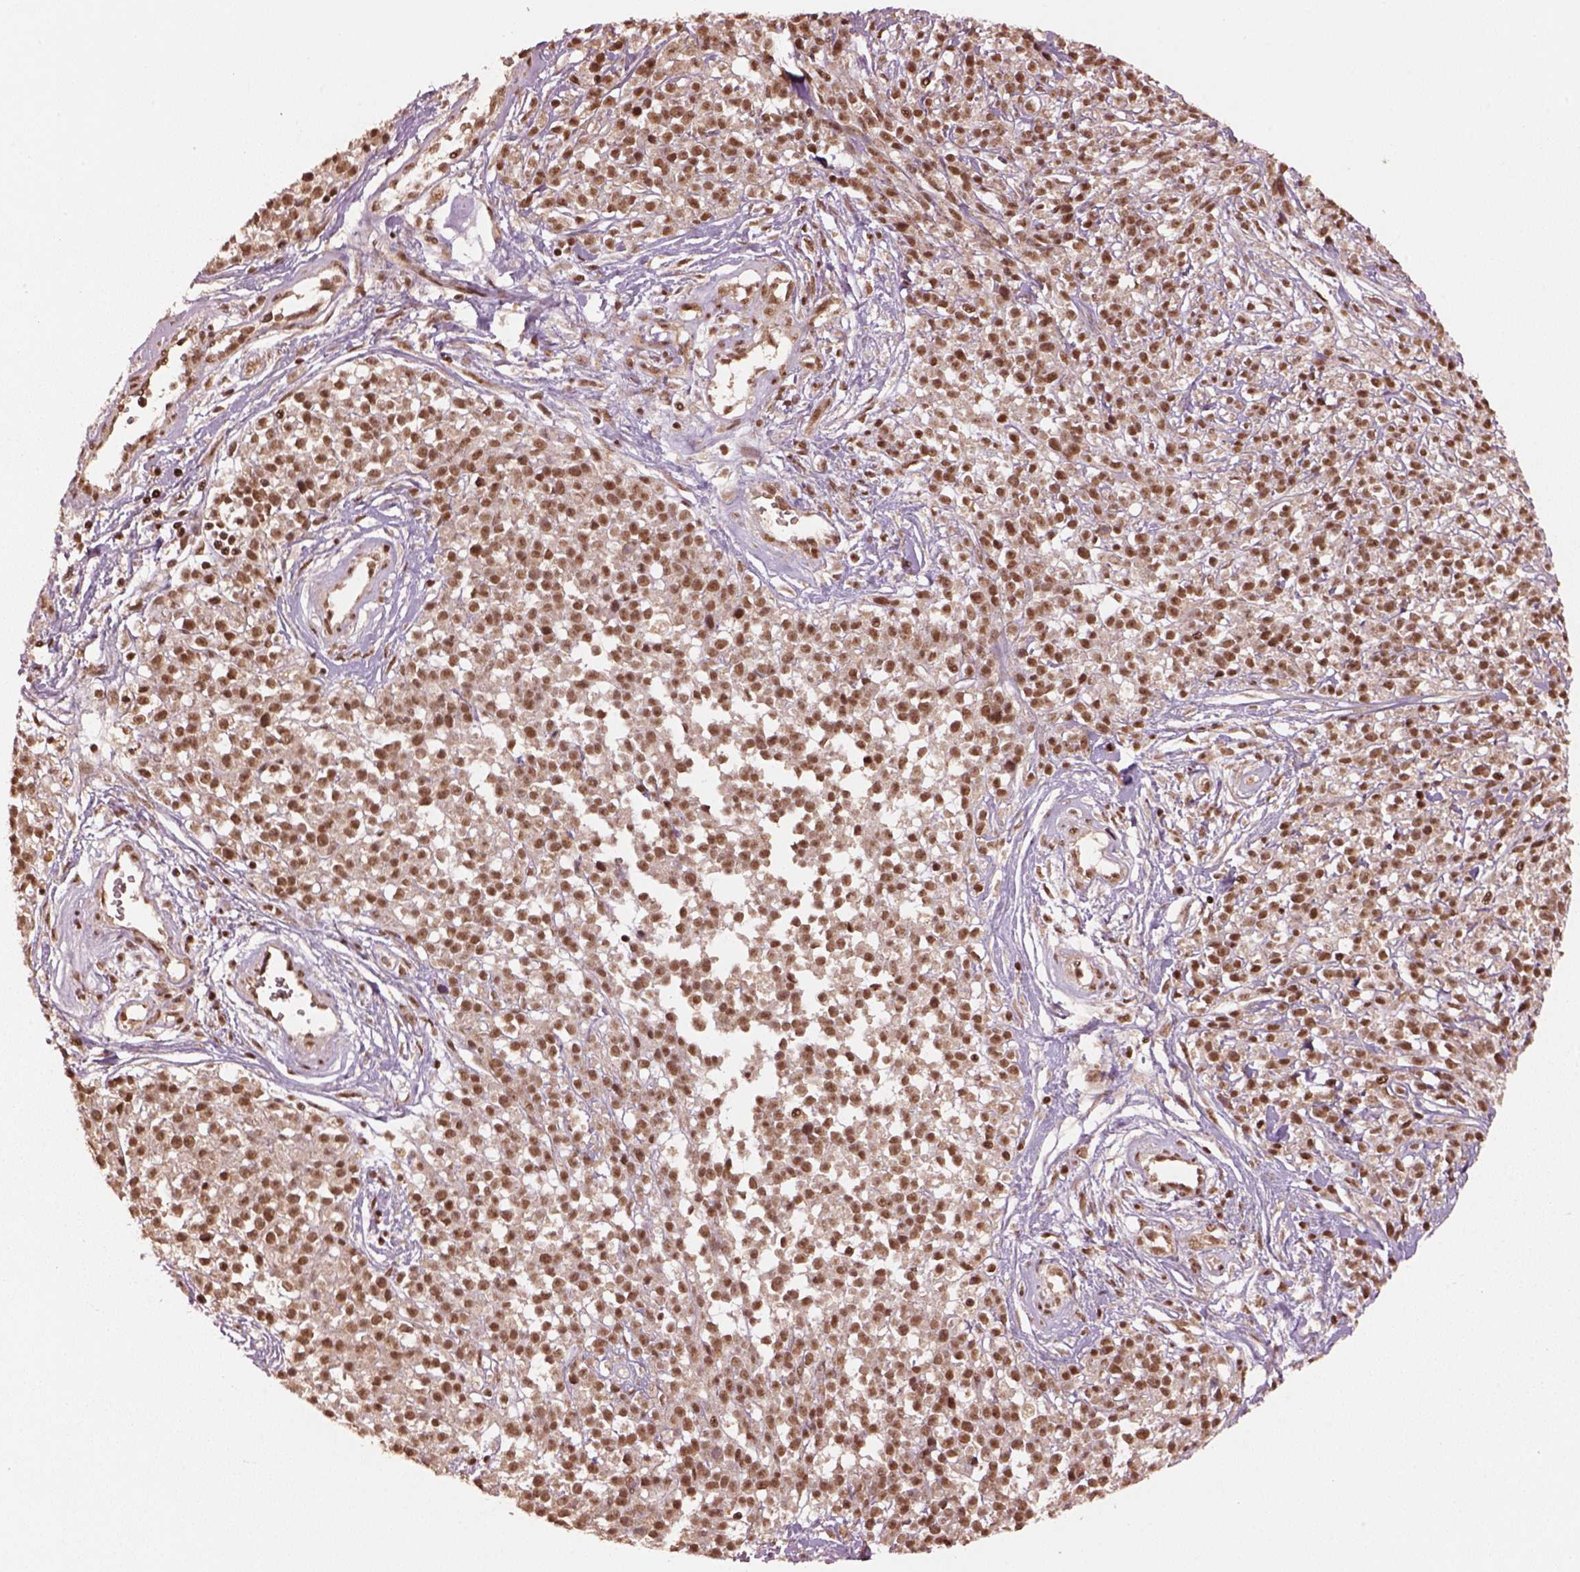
{"staining": {"intensity": "moderate", "quantity": ">75%", "location": "nuclear"}, "tissue": "melanoma", "cell_type": "Tumor cells", "image_type": "cancer", "snomed": [{"axis": "morphology", "description": "Malignant melanoma, NOS"}, {"axis": "topography", "description": "Skin"}, {"axis": "topography", "description": "Skin of trunk"}], "caption": "Immunohistochemistry staining of malignant melanoma, which demonstrates medium levels of moderate nuclear positivity in about >75% of tumor cells indicating moderate nuclear protein expression. The staining was performed using DAB (3,3'-diaminobenzidine) (brown) for protein detection and nuclei were counterstained in hematoxylin (blue).", "gene": "BRD9", "patient": {"sex": "male", "age": 74}}